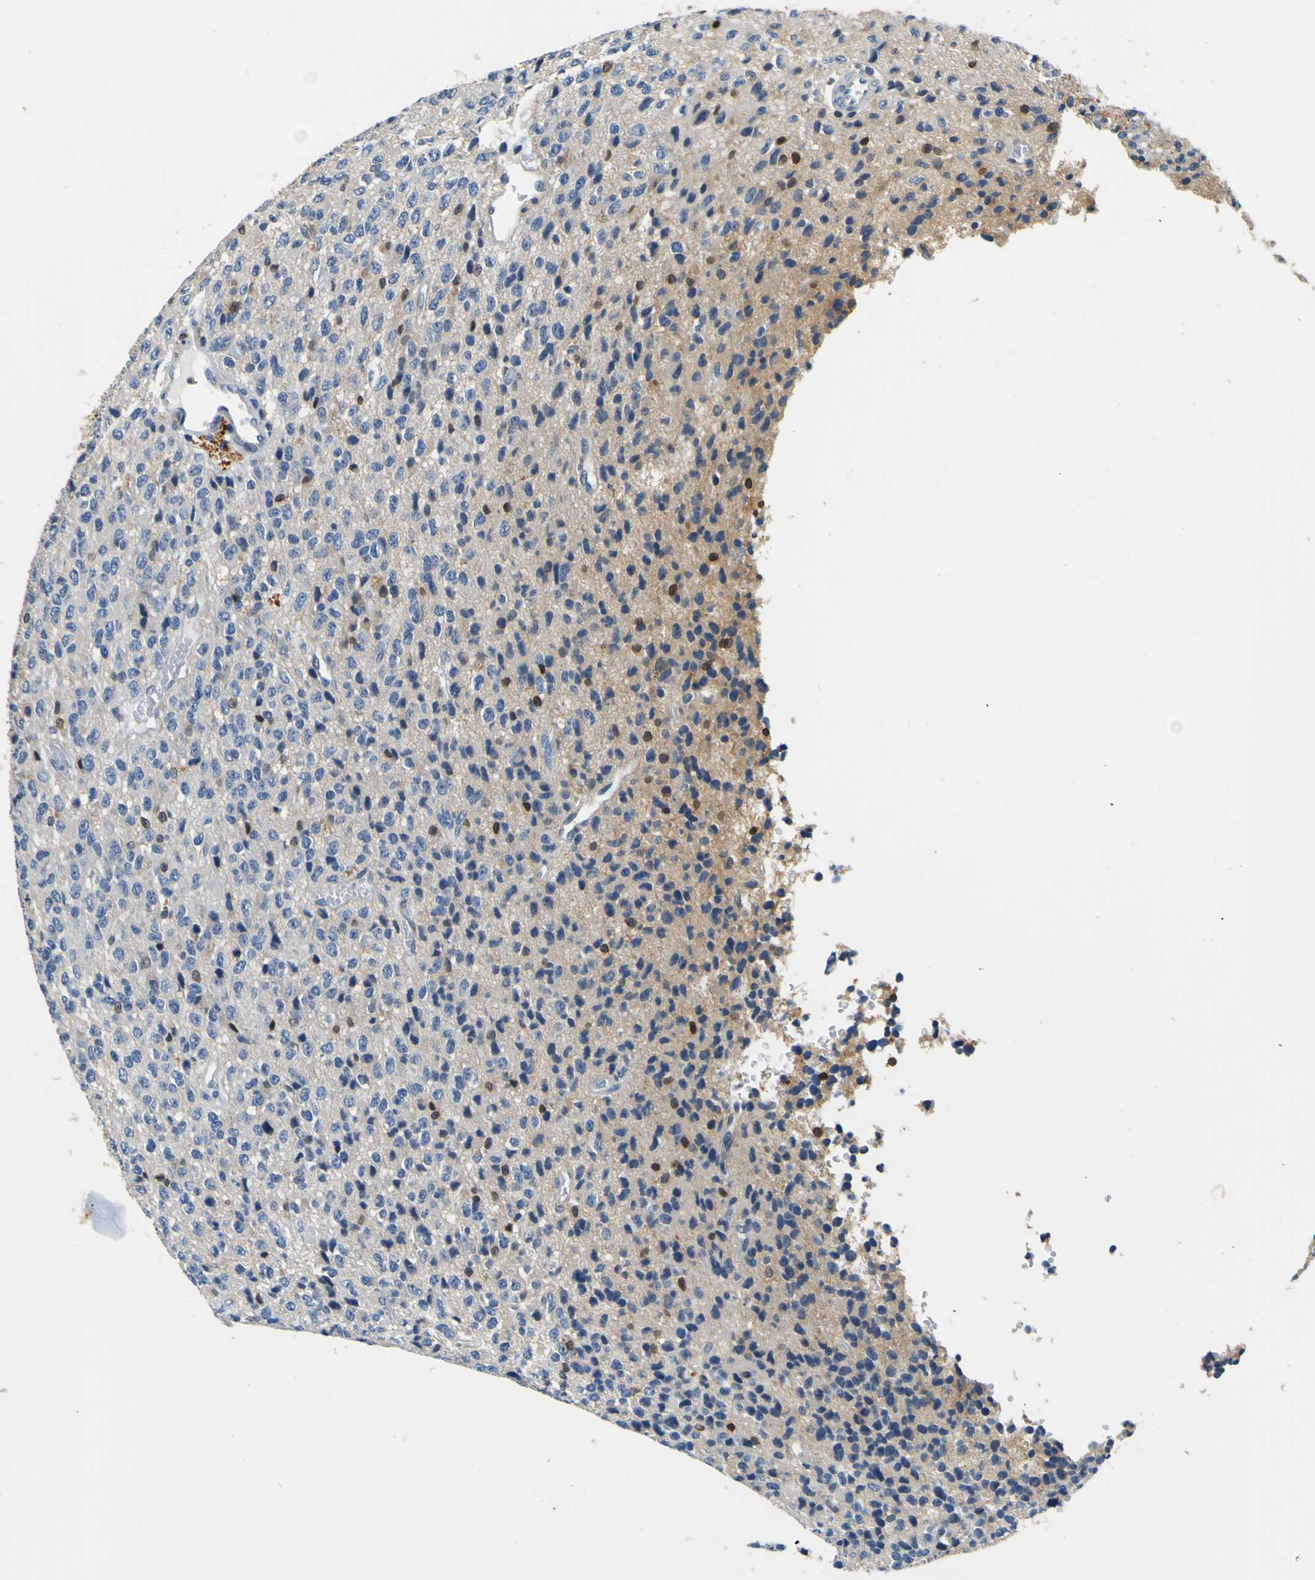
{"staining": {"intensity": "negative", "quantity": "none", "location": "none"}, "tissue": "glioma", "cell_type": "Tumor cells", "image_type": "cancer", "snomed": [{"axis": "morphology", "description": "Glioma, malignant, High grade"}, {"axis": "topography", "description": "pancreas cauda"}], "caption": "An image of malignant glioma (high-grade) stained for a protein displays no brown staining in tumor cells.", "gene": "TNIK", "patient": {"sex": "male", "age": 60}}